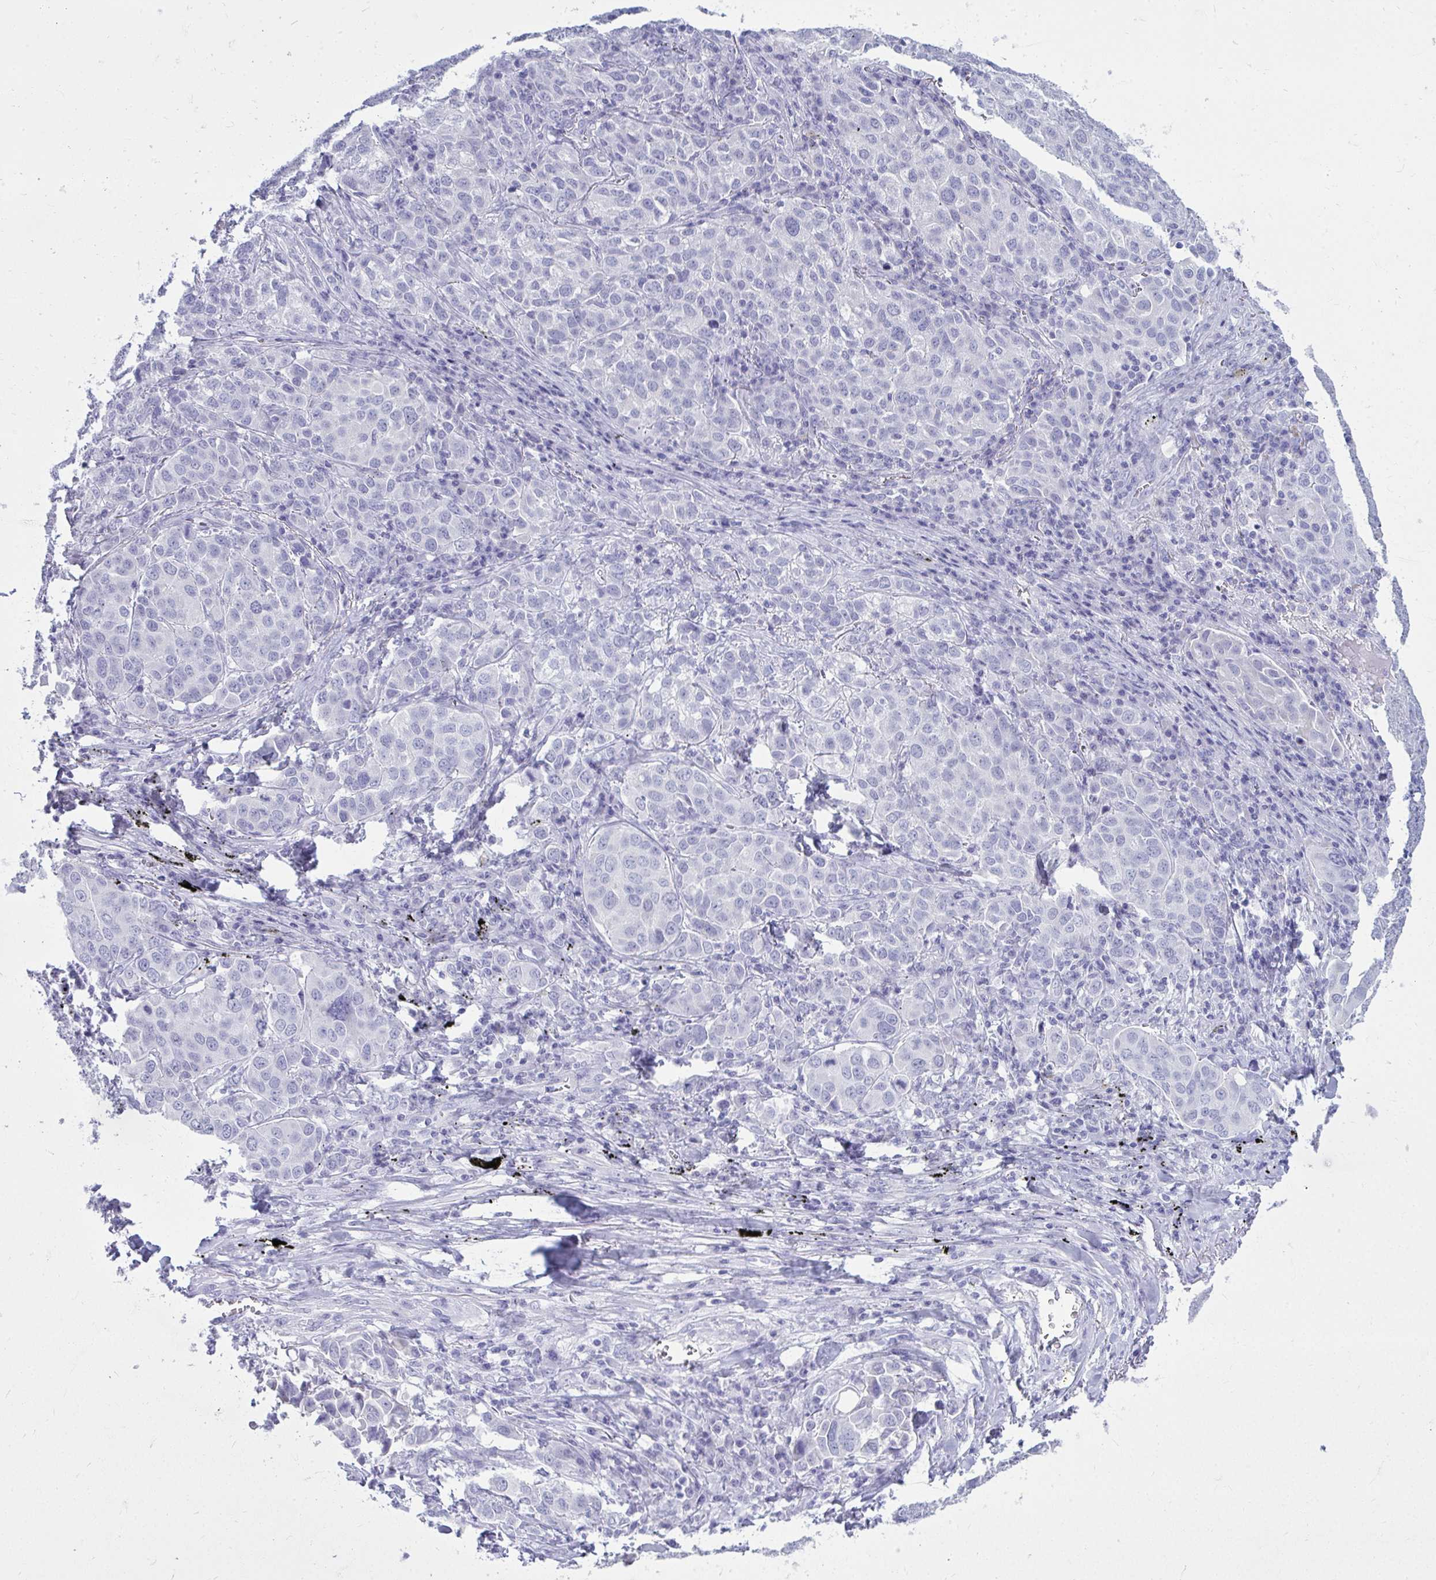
{"staining": {"intensity": "negative", "quantity": "none", "location": "none"}, "tissue": "lung cancer", "cell_type": "Tumor cells", "image_type": "cancer", "snomed": [{"axis": "morphology", "description": "Adenocarcinoma, NOS"}, {"axis": "morphology", "description": "Adenocarcinoma, metastatic, NOS"}, {"axis": "topography", "description": "Lymph node"}, {"axis": "topography", "description": "Lung"}], "caption": "Tumor cells show no significant protein positivity in adenocarcinoma (lung).", "gene": "QDPR", "patient": {"sex": "female", "age": 65}}